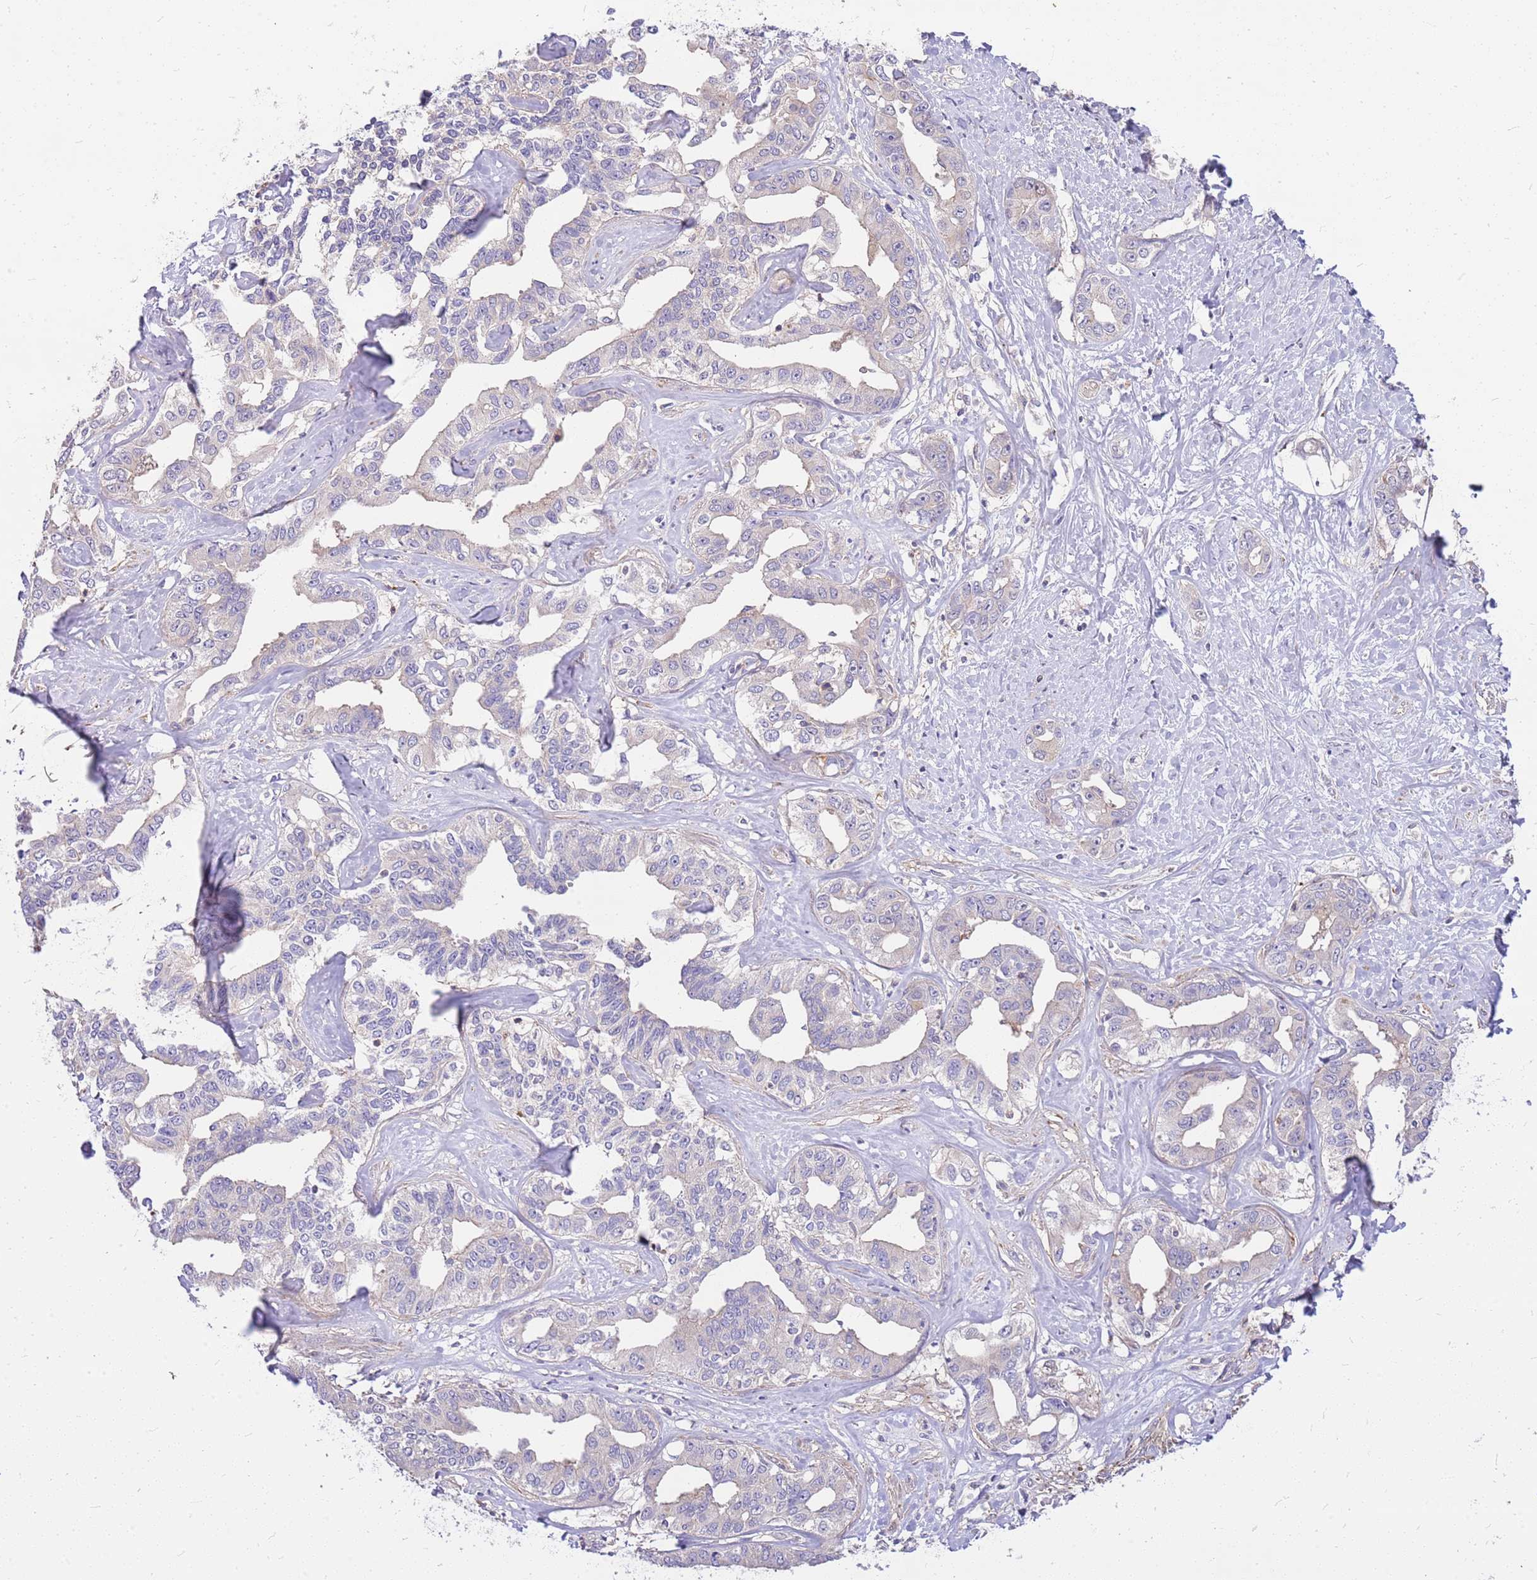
{"staining": {"intensity": "negative", "quantity": "none", "location": "none"}, "tissue": "liver cancer", "cell_type": "Tumor cells", "image_type": "cancer", "snomed": [{"axis": "morphology", "description": "Cholangiocarcinoma"}, {"axis": "topography", "description": "Liver"}], "caption": "A histopathology image of cholangiocarcinoma (liver) stained for a protein reveals no brown staining in tumor cells. Brightfield microscopy of immunohistochemistry (IHC) stained with DAB (3,3'-diaminobenzidine) (brown) and hematoxylin (blue), captured at high magnification.", "gene": "MVD", "patient": {"sex": "male", "age": 59}}